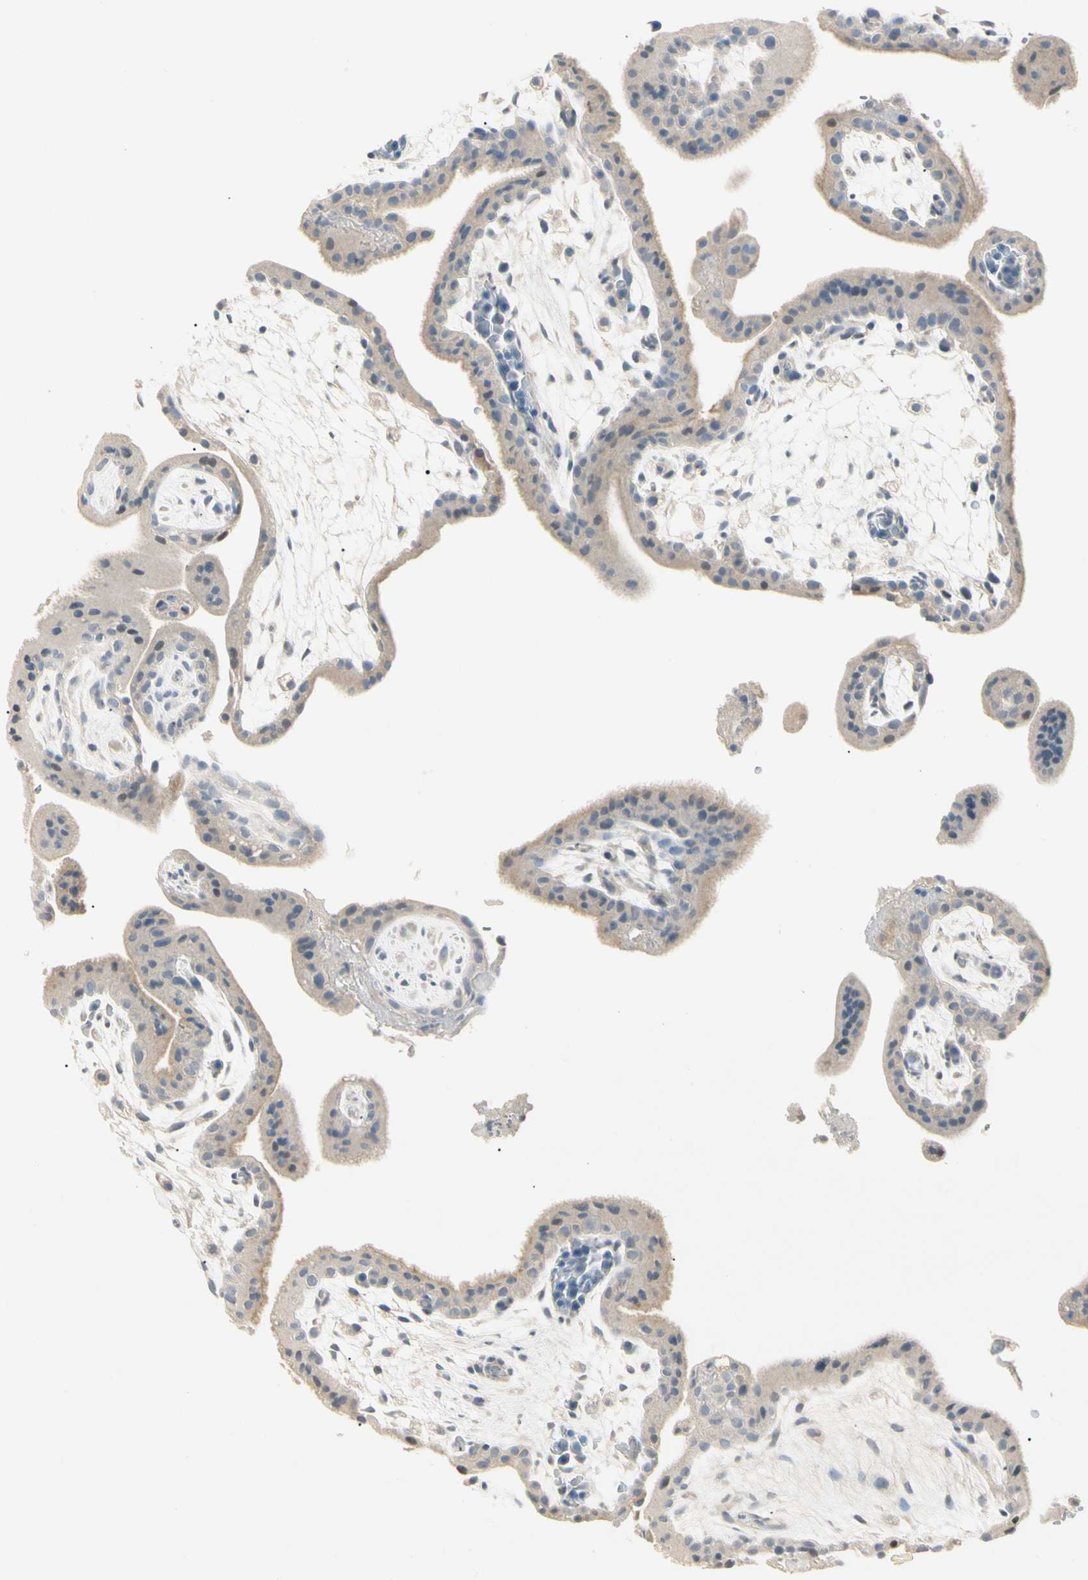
{"staining": {"intensity": "weak", "quantity": ">75%", "location": "cytoplasmic/membranous"}, "tissue": "placenta", "cell_type": "Trophoblastic cells", "image_type": "normal", "snomed": [{"axis": "morphology", "description": "Normal tissue, NOS"}, {"axis": "topography", "description": "Placenta"}], "caption": "Protein expression analysis of unremarkable placenta displays weak cytoplasmic/membranous positivity in approximately >75% of trophoblastic cells.", "gene": "PRSS21", "patient": {"sex": "female", "age": 35}}